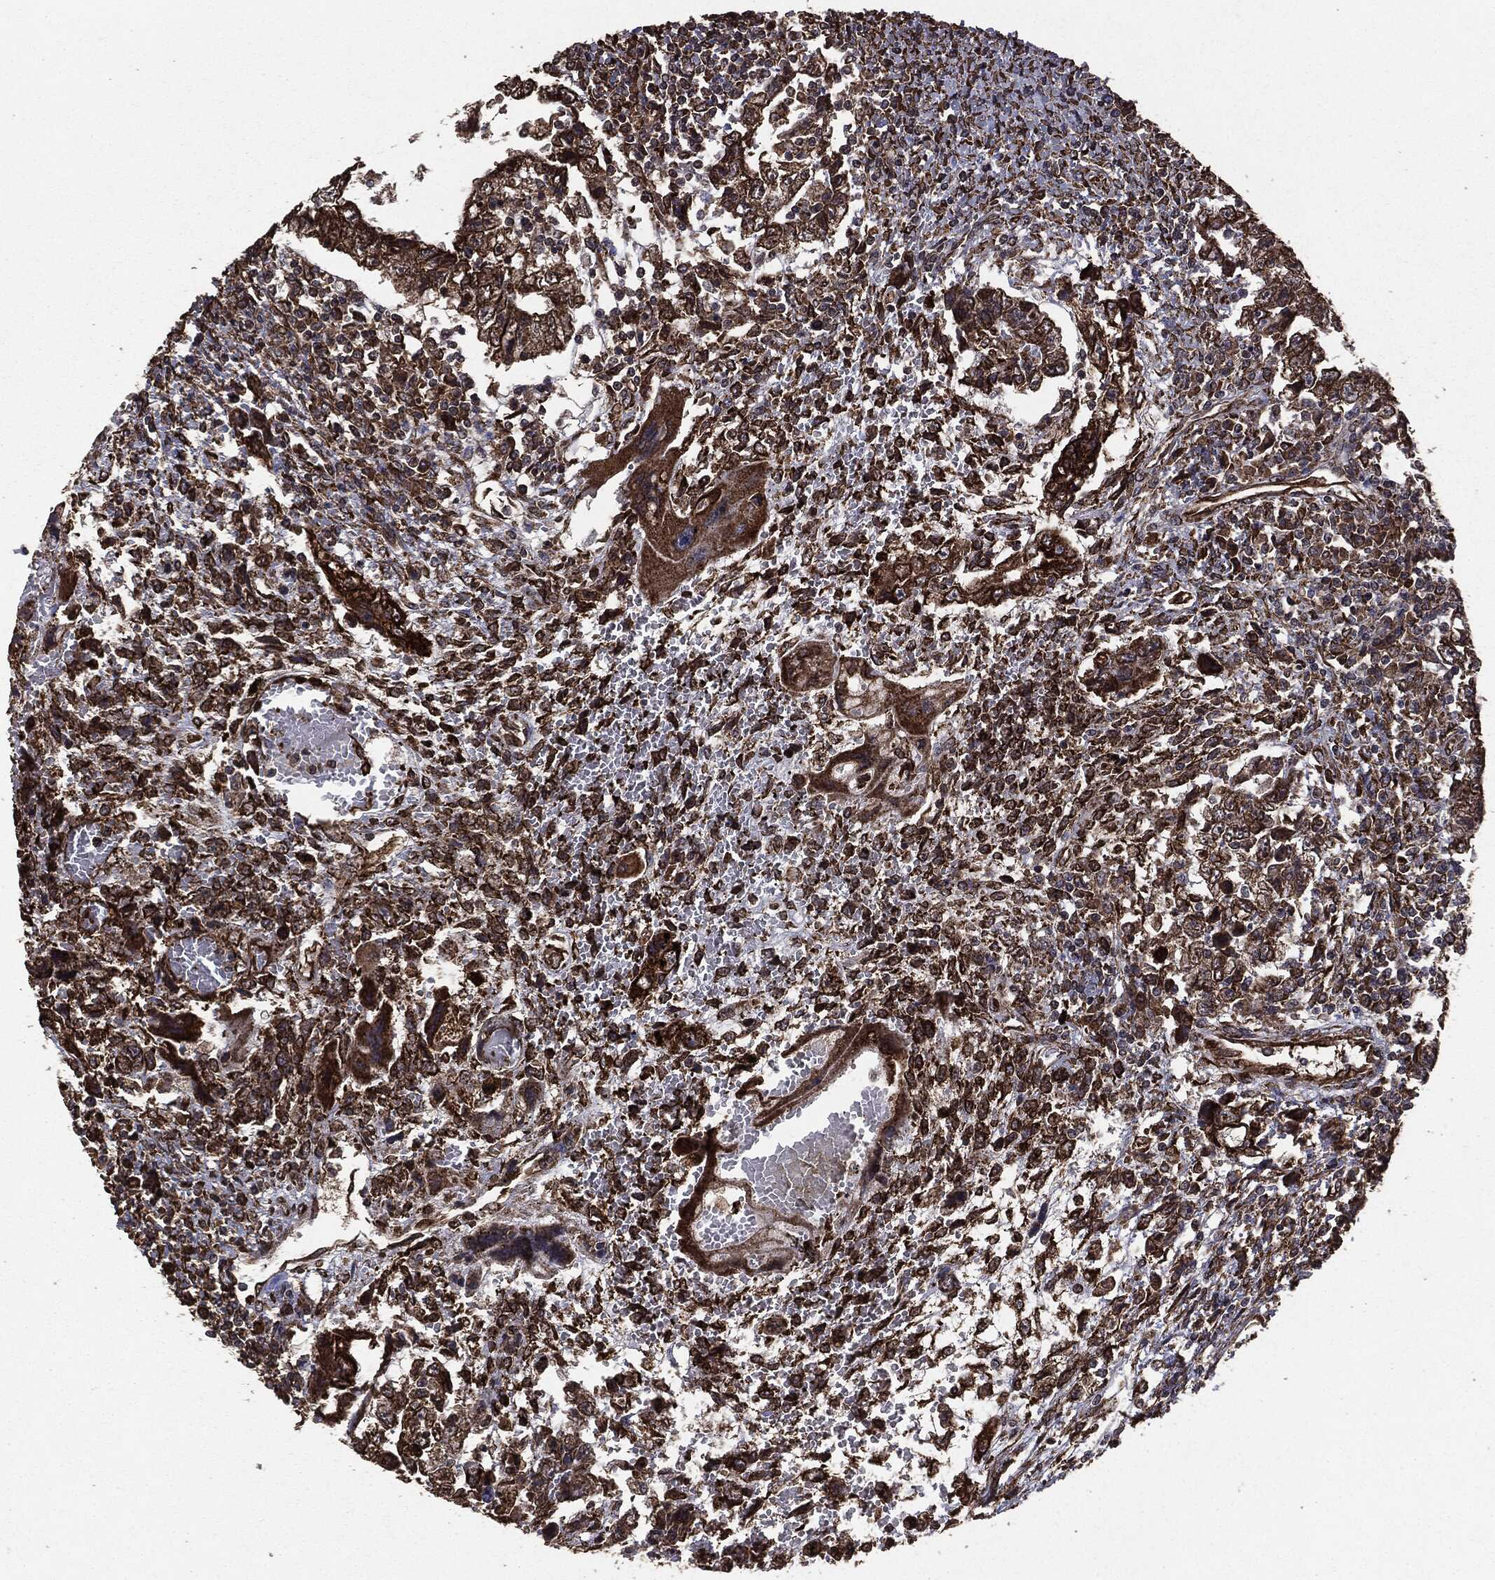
{"staining": {"intensity": "strong", "quantity": ">75%", "location": "cytoplasmic/membranous"}, "tissue": "testis cancer", "cell_type": "Tumor cells", "image_type": "cancer", "snomed": [{"axis": "morphology", "description": "Carcinoma, Embryonal, NOS"}, {"axis": "topography", "description": "Testis"}], "caption": "Immunohistochemistry (IHC) (DAB) staining of human testis cancer demonstrates strong cytoplasmic/membranous protein positivity in approximately >75% of tumor cells. (DAB (3,3'-diaminobenzidine) IHC, brown staining for protein, blue staining for nuclei).", "gene": "MTOR", "patient": {"sex": "male", "age": 26}}